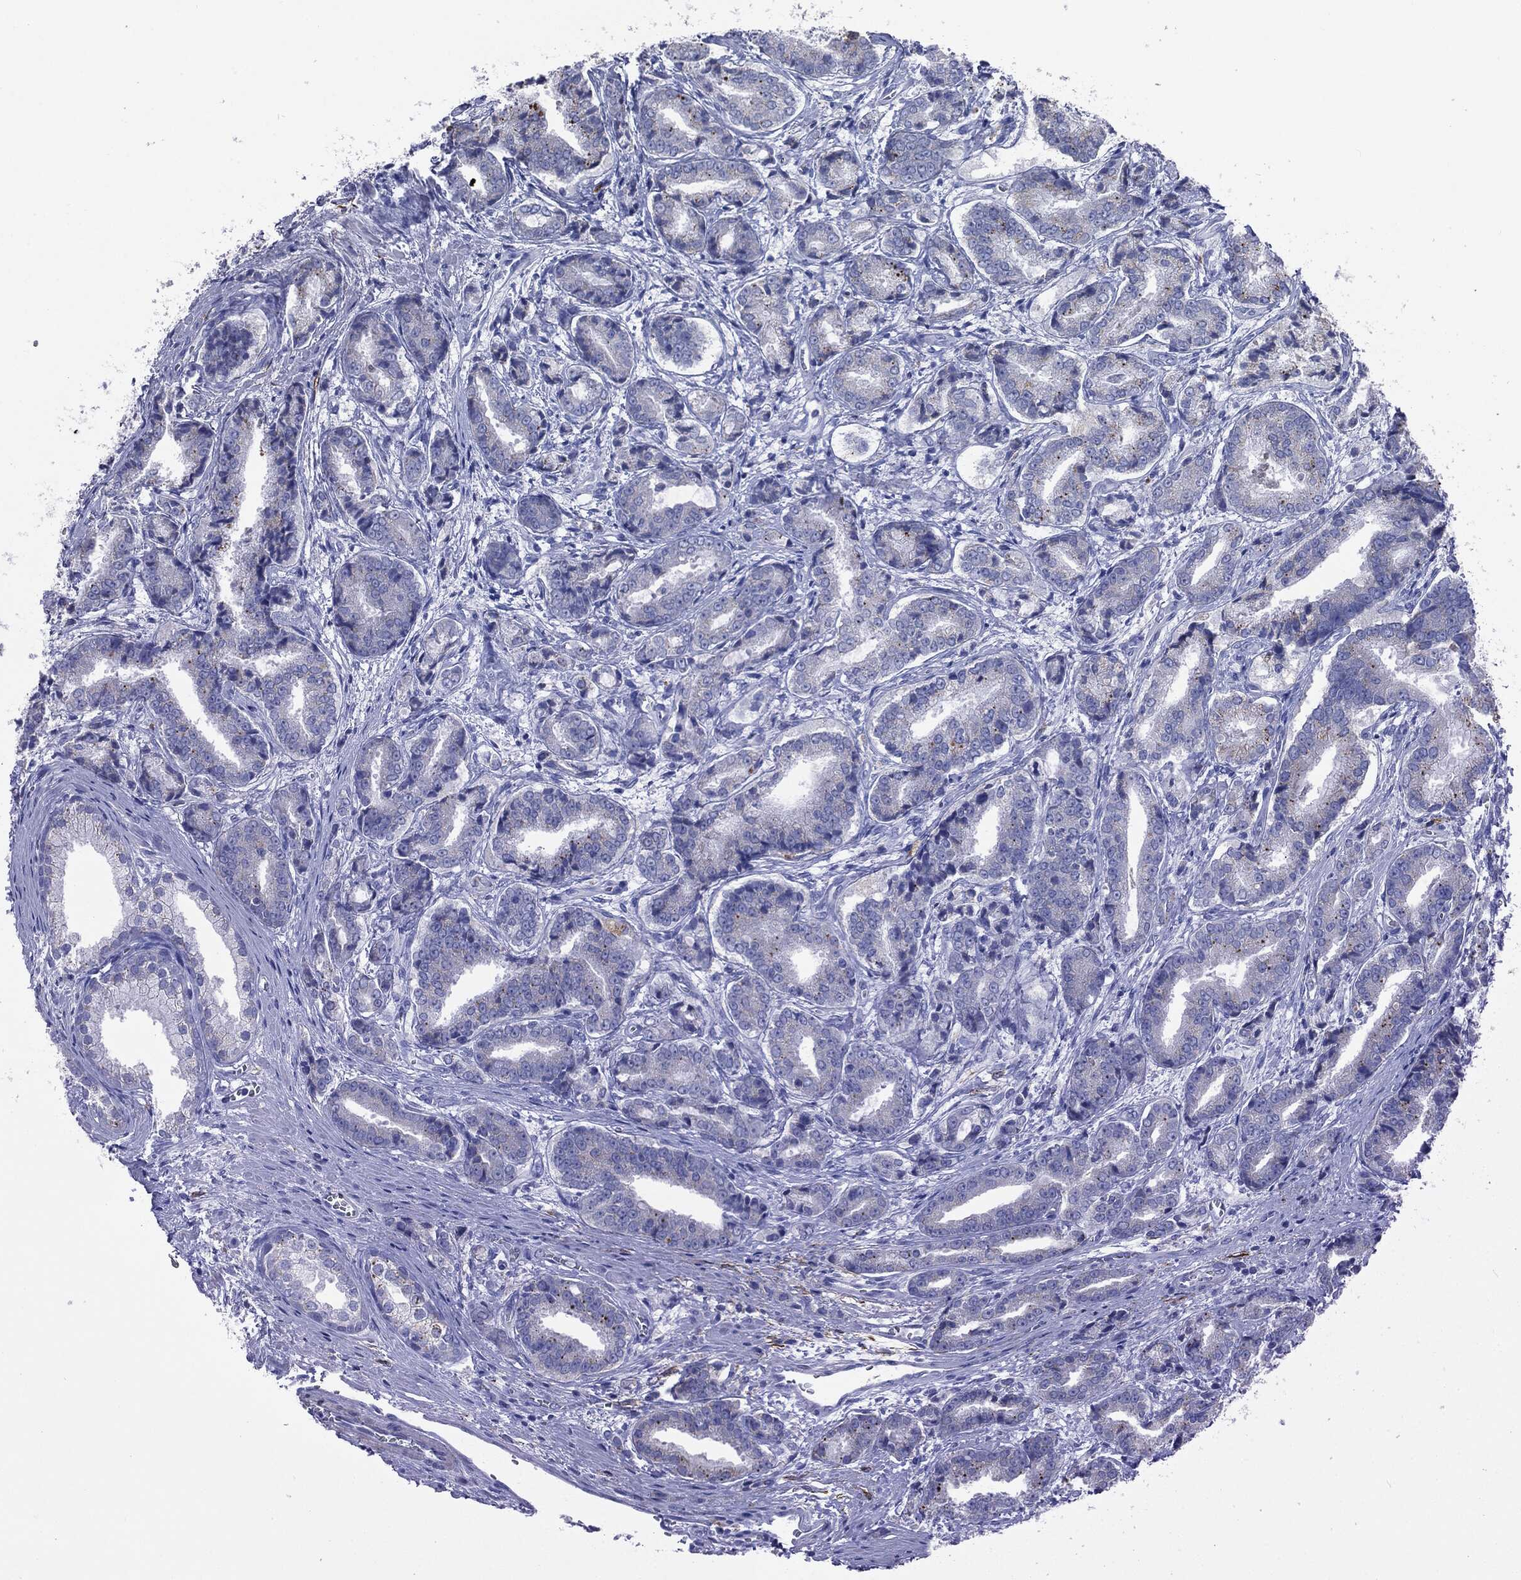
{"staining": {"intensity": "negative", "quantity": "none", "location": "none"}, "tissue": "prostate cancer", "cell_type": "Tumor cells", "image_type": "cancer", "snomed": [{"axis": "morphology", "description": "Adenocarcinoma, High grade"}, {"axis": "topography", "description": "Prostate and seminal vesicle, NOS"}], "caption": "There is no significant staining in tumor cells of high-grade adenocarcinoma (prostate).", "gene": "CAV3", "patient": {"sex": "male", "age": 61}}